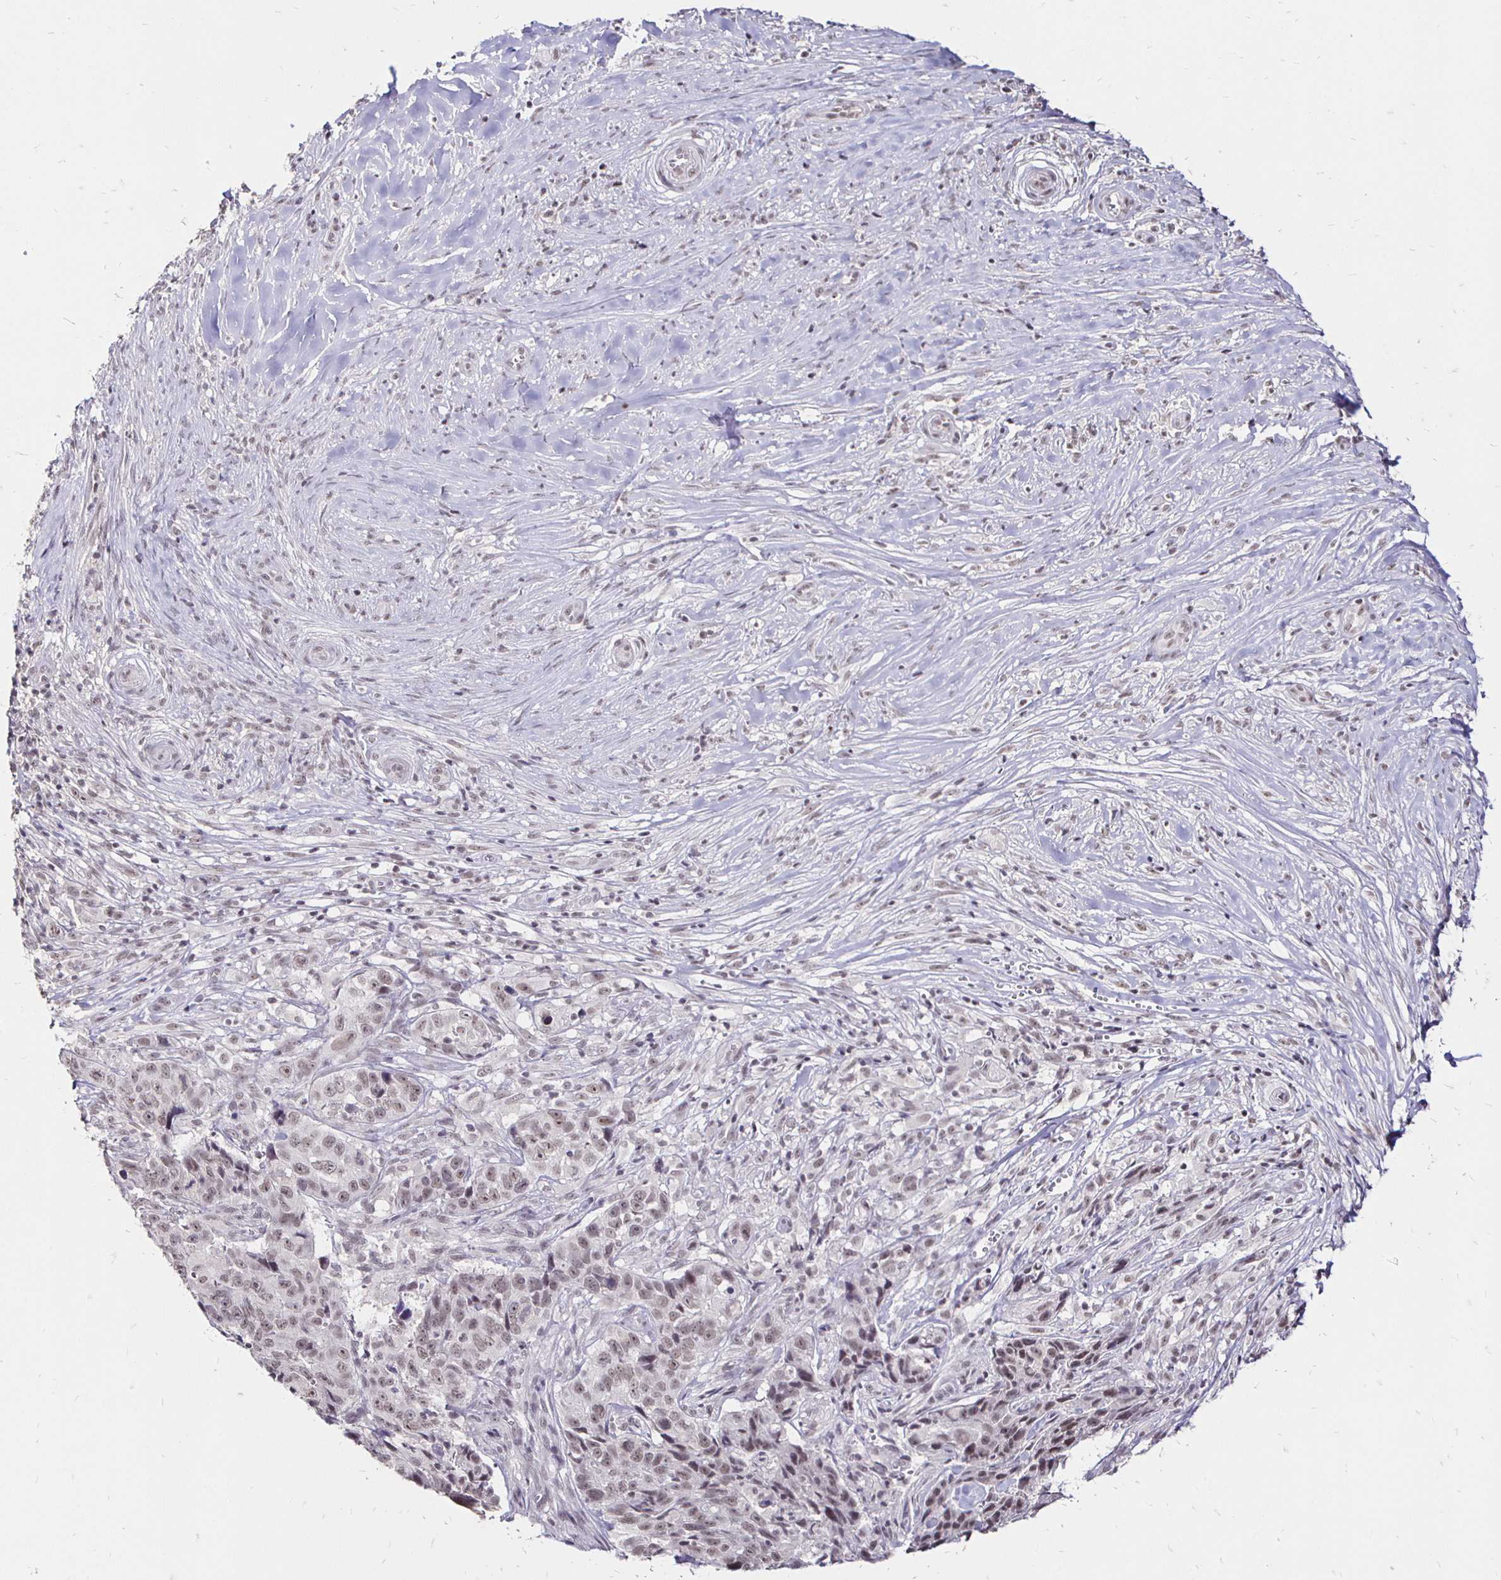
{"staining": {"intensity": "weak", "quantity": ">75%", "location": "nuclear"}, "tissue": "skin cancer", "cell_type": "Tumor cells", "image_type": "cancer", "snomed": [{"axis": "morphology", "description": "Basal cell carcinoma"}, {"axis": "topography", "description": "Skin"}], "caption": "Human skin cancer stained with a brown dye exhibits weak nuclear positive expression in about >75% of tumor cells.", "gene": "SIN3A", "patient": {"sex": "female", "age": 82}}